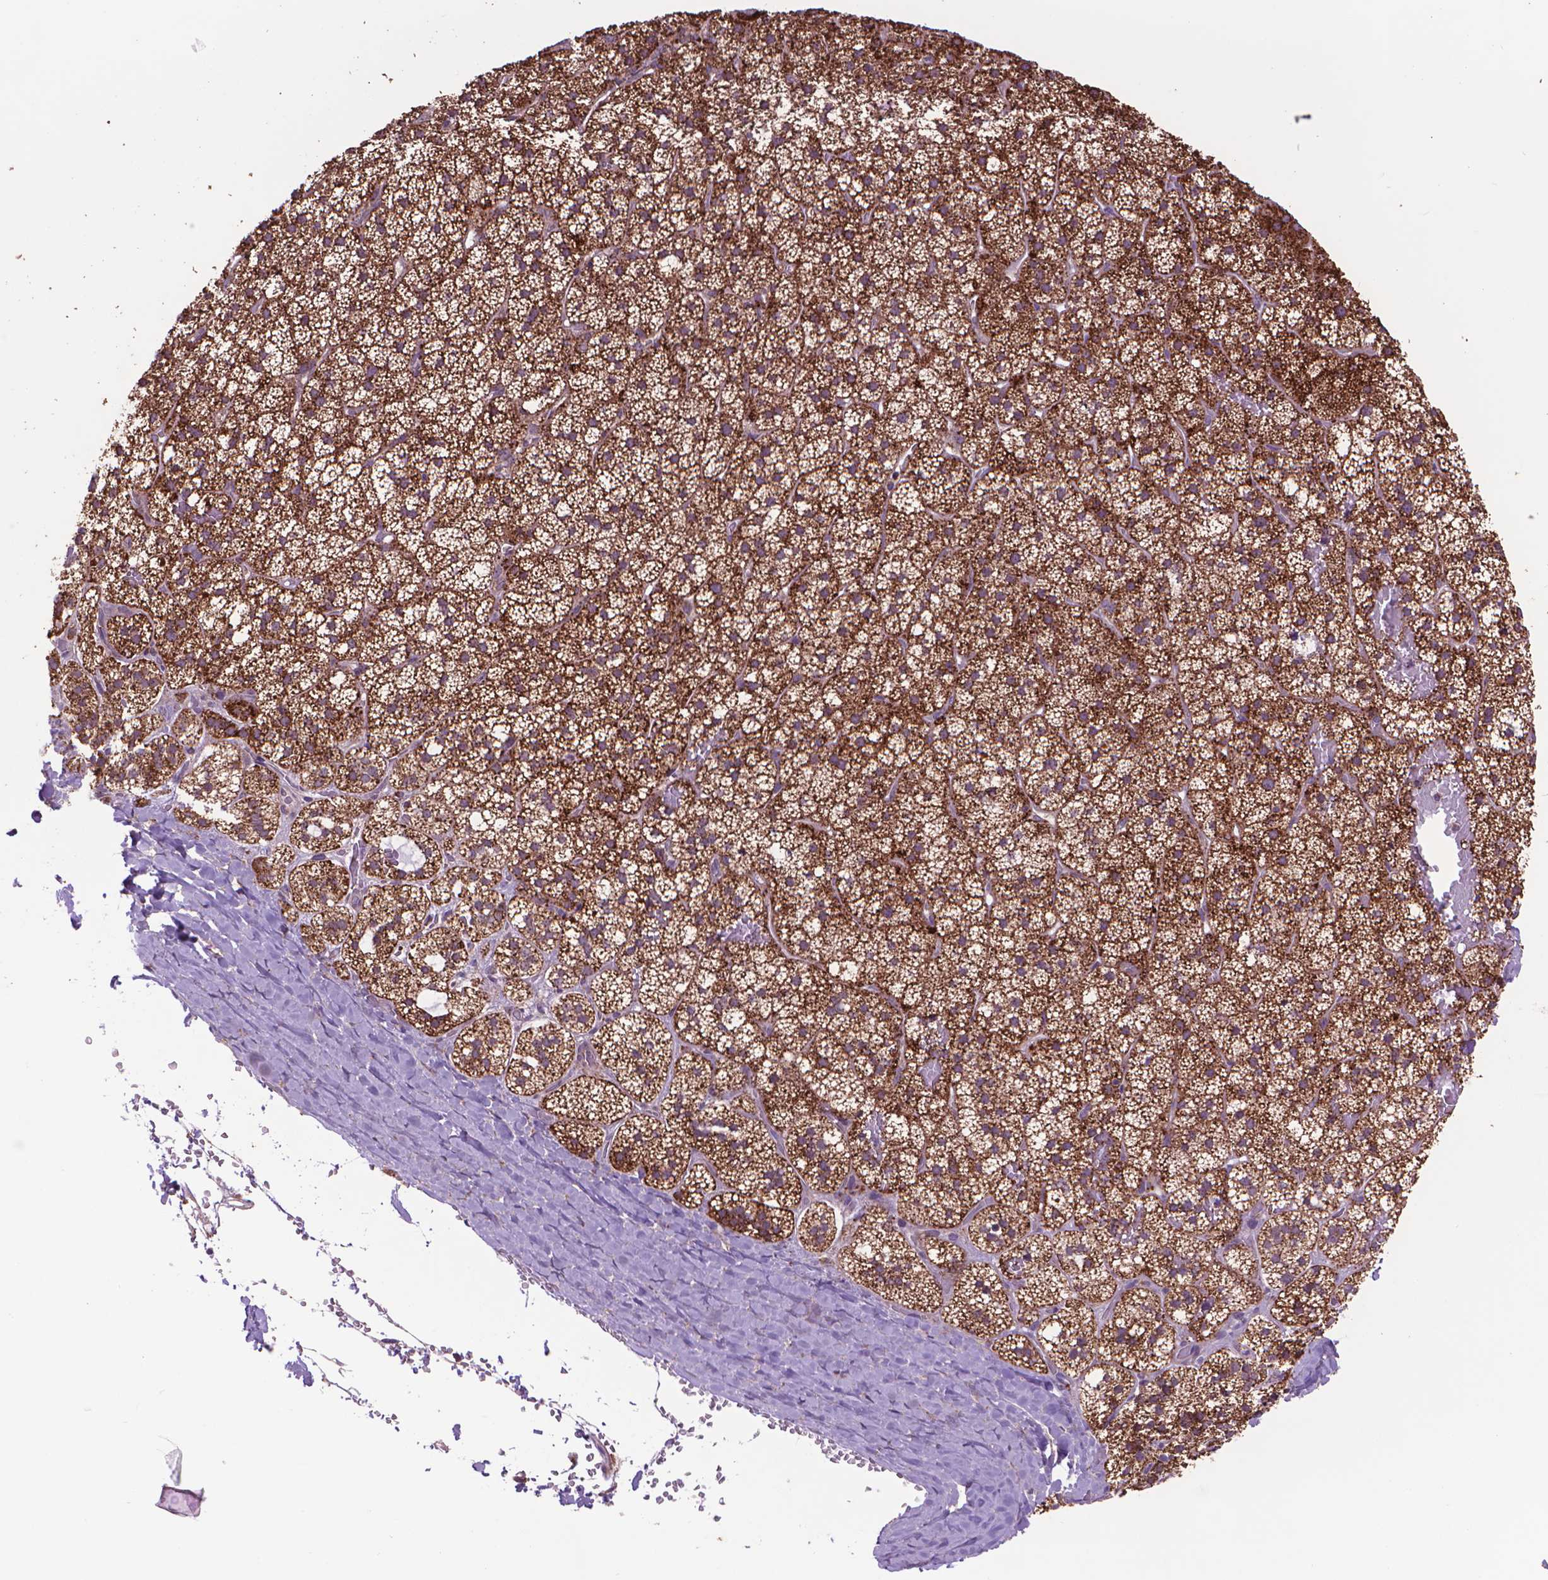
{"staining": {"intensity": "strong", "quantity": ">75%", "location": "cytoplasmic/membranous"}, "tissue": "adrenal gland", "cell_type": "Glandular cells", "image_type": "normal", "snomed": [{"axis": "morphology", "description": "Normal tissue, NOS"}, {"axis": "topography", "description": "Adrenal gland"}], "caption": "Protein staining by immunohistochemistry reveals strong cytoplasmic/membranous positivity in about >75% of glandular cells in unremarkable adrenal gland. (brown staining indicates protein expression, while blue staining denotes nuclei).", "gene": "GLB1", "patient": {"sex": "male", "age": 53}}